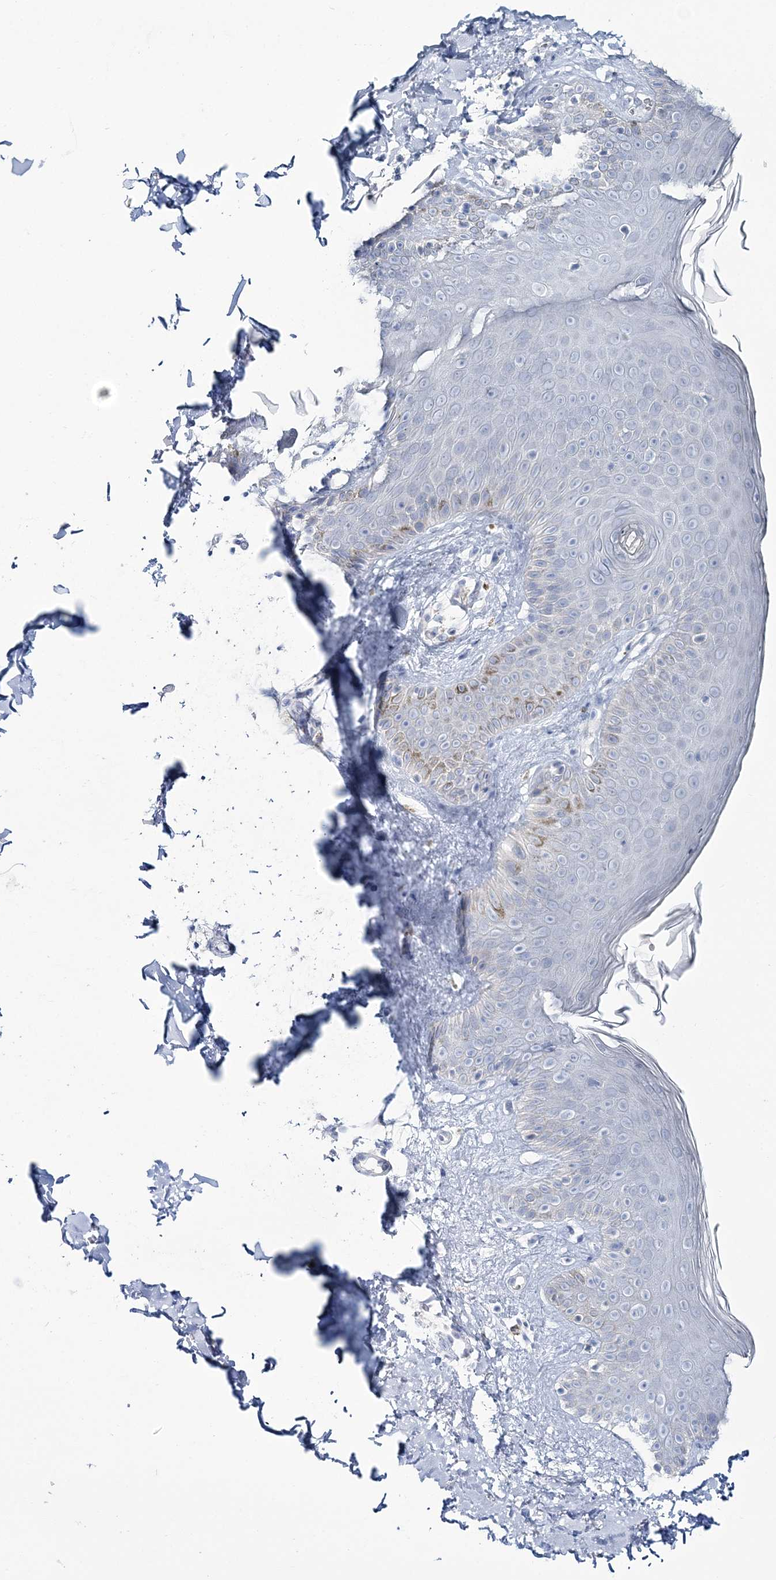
{"staining": {"intensity": "negative", "quantity": "none", "location": "none"}, "tissue": "skin", "cell_type": "Fibroblasts", "image_type": "normal", "snomed": [{"axis": "morphology", "description": "Normal tissue, NOS"}, {"axis": "topography", "description": "Skin"}], "caption": "Immunohistochemistry photomicrograph of benign human skin stained for a protein (brown), which shows no expression in fibroblasts.", "gene": "CYP3A4", "patient": {"sex": "male", "age": 52}}